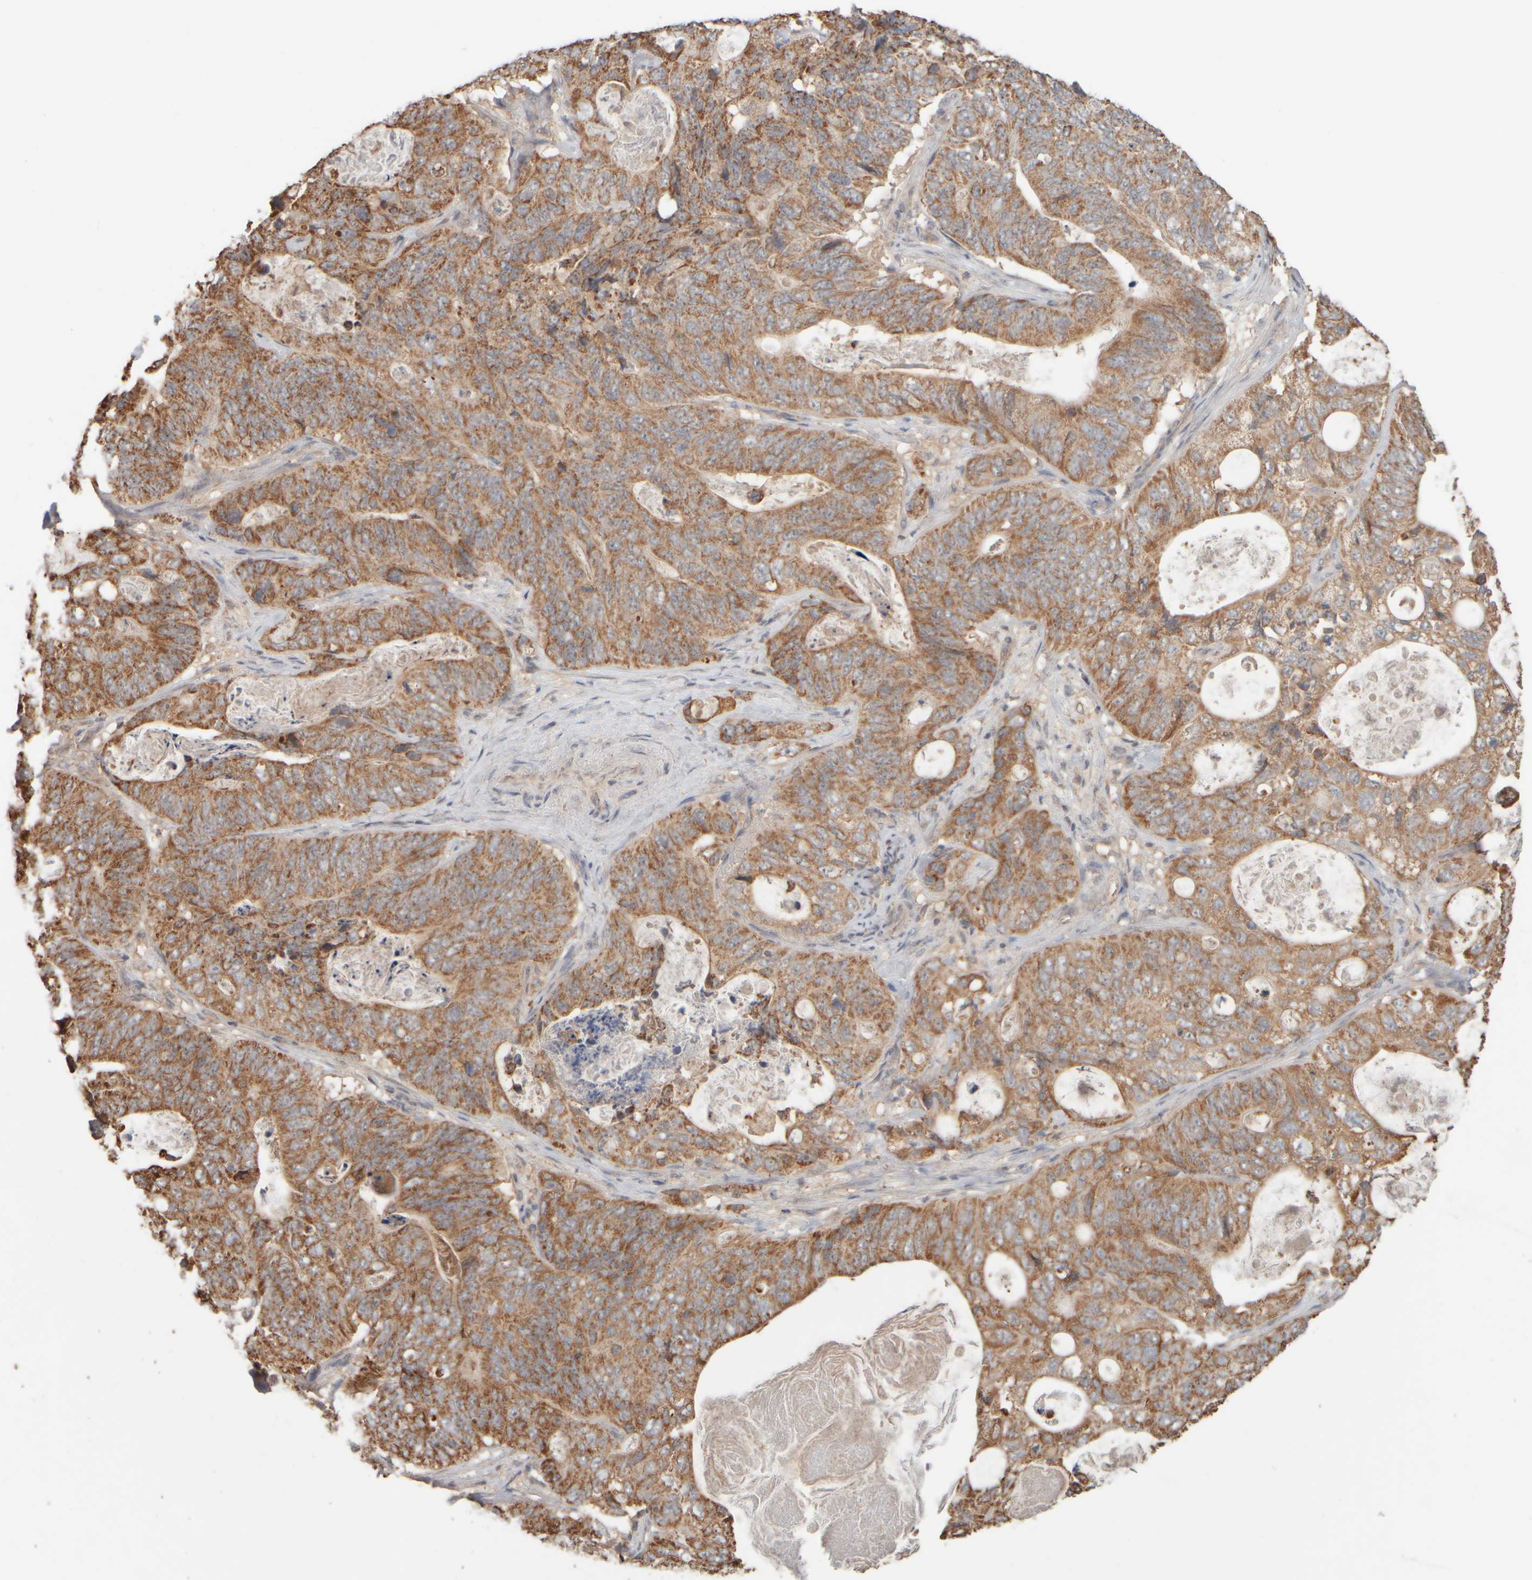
{"staining": {"intensity": "moderate", "quantity": ">75%", "location": "cytoplasmic/membranous"}, "tissue": "stomach cancer", "cell_type": "Tumor cells", "image_type": "cancer", "snomed": [{"axis": "morphology", "description": "Normal tissue, NOS"}, {"axis": "morphology", "description": "Adenocarcinoma, NOS"}, {"axis": "topography", "description": "Stomach"}], "caption": "Protein staining displays moderate cytoplasmic/membranous expression in approximately >75% of tumor cells in stomach cancer.", "gene": "EIF2B3", "patient": {"sex": "female", "age": 89}}